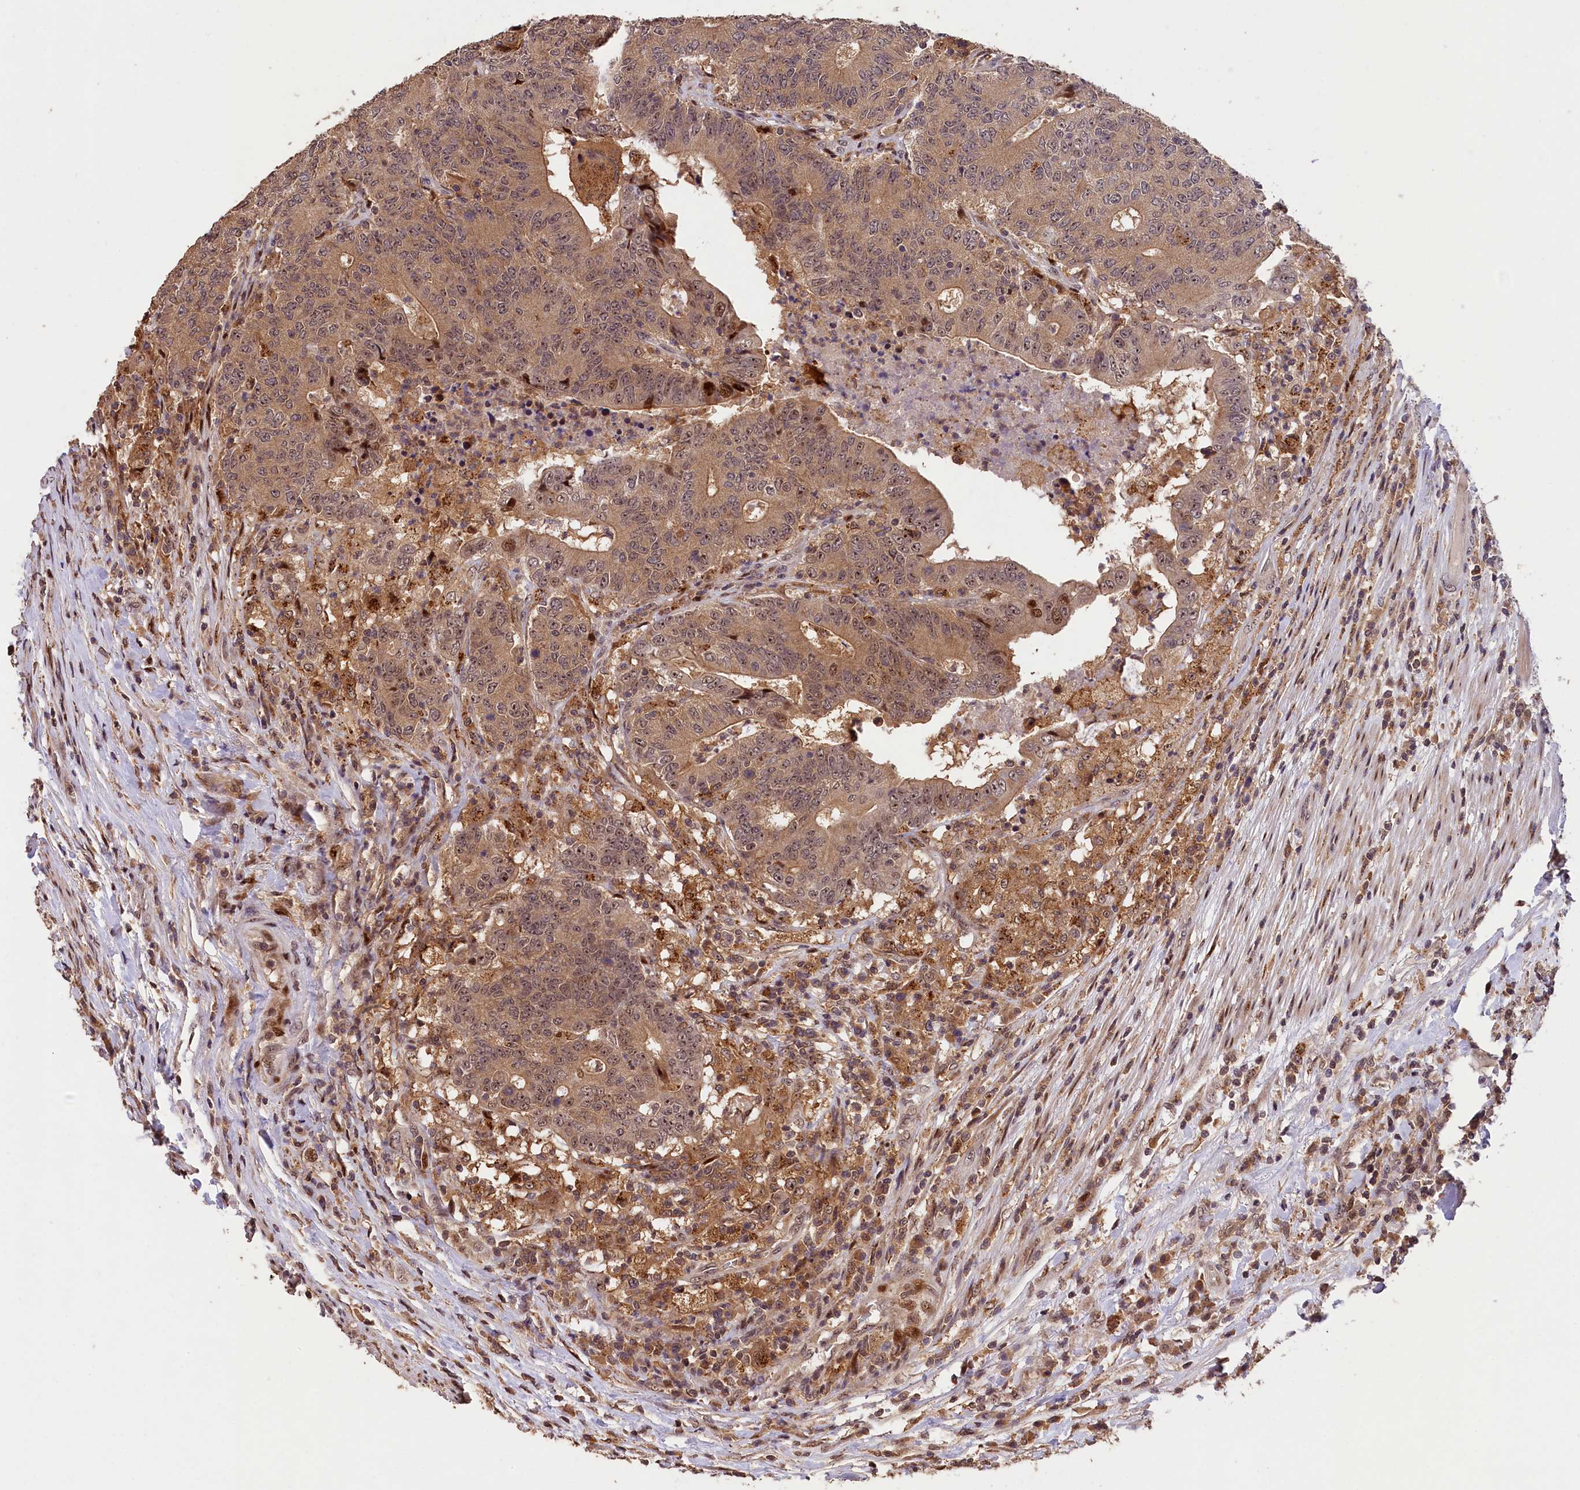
{"staining": {"intensity": "moderate", "quantity": ">75%", "location": "cytoplasmic/membranous,nuclear"}, "tissue": "colorectal cancer", "cell_type": "Tumor cells", "image_type": "cancer", "snomed": [{"axis": "morphology", "description": "Adenocarcinoma, NOS"}, {"axis": "topography", "description": "Colon"}], "caption": "IHC (DAB (3,3'-diaminobenzidine)) staining of colorectal adenocarcinoma displays moderate cytoplasmic/membranous and nuclear protein staining in about >75% of tumor cells. (brown staining indicates protein expression, while blue staining denotes nuclei).", "gene": "PHAF1", "patient": {"sex": "female", "age": 75}}